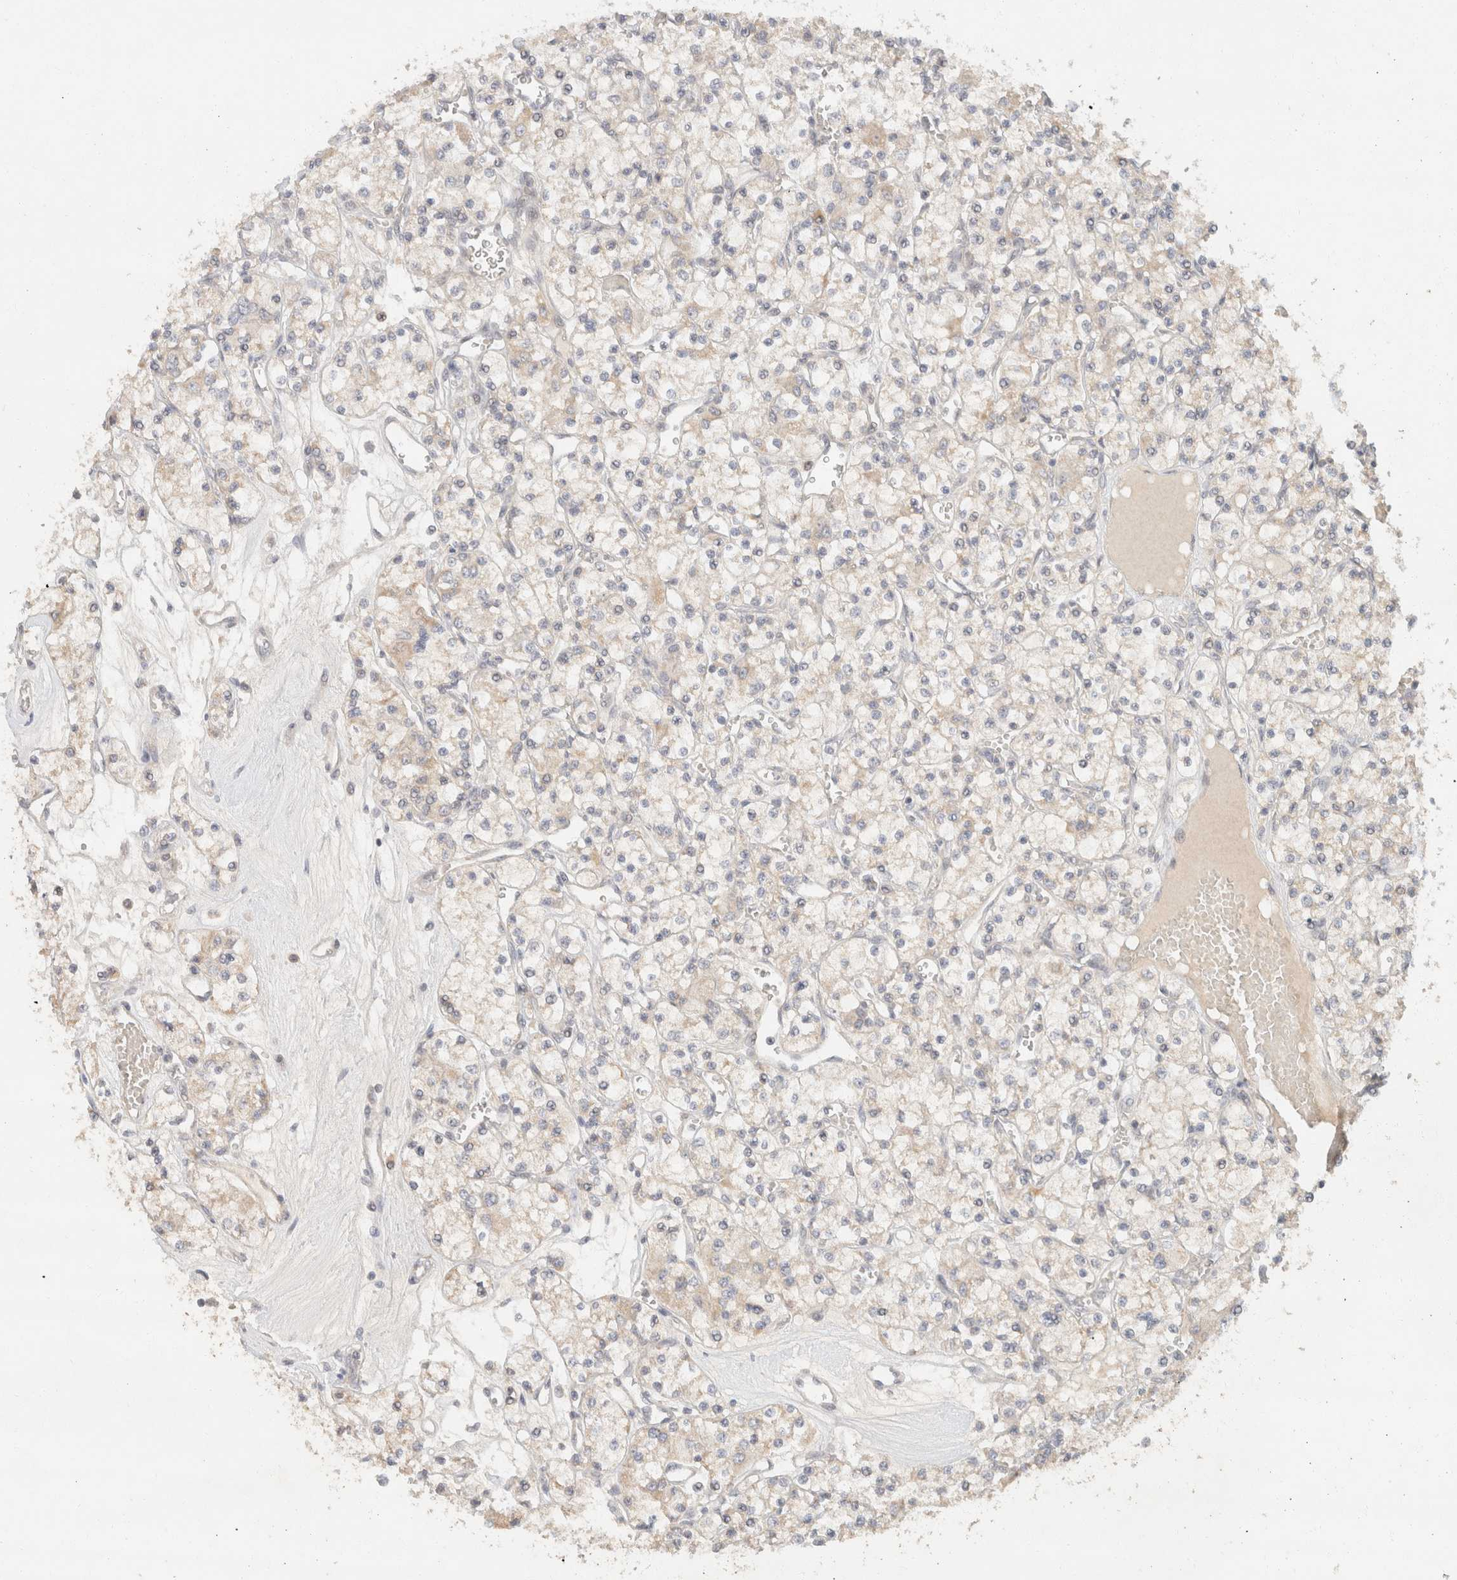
{"staining": {"intensity": "negative", "quantity": "none", "location": "none"}, "tissue": "renal cancer", "cell_type": "Tumor cells", "image_type": "cancer", "snomed": [{"axis": "morphology", "description": "Adenocarcinoma, NOS"}, {"axis": "topography", "description": "Kidney"}], "caption": "The photomicrograph shows no significant staining in tumor cells of renal adenocarcinoma.", "gene": "TACC1", "patient": {"sex": "female", "age": 59}}